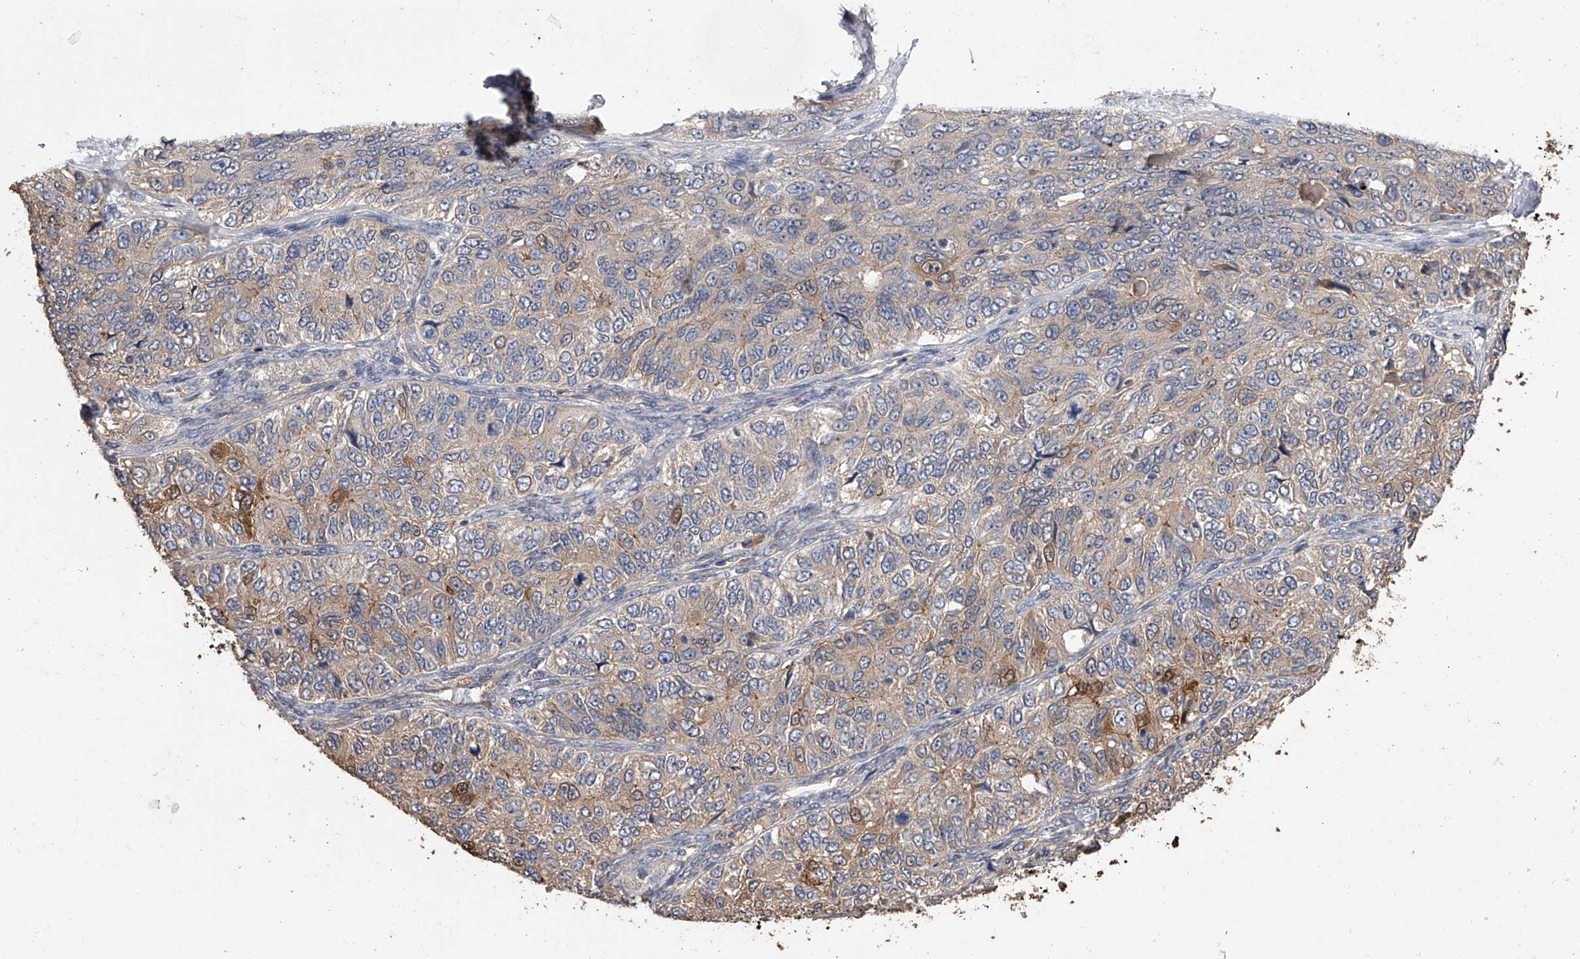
{"staining": {"intensity": "weak", "quantity": "25%-75%", "location": "cytoplasmic/membranous"}, "tissue": "ovarian cancer", "cell_type": "Tumor cells", "image_type": "cancer", "snomed": [{"axis": "morphology", "description": "Carcinoma, endometroid"}, {"axis": "topography", "description": "Ovary"}], "caption": "A low amount of weak cytoplasmic/membranous expression is appreciated in about 25%-75% of tumor cells in ovarian cancer (endometroid carcinoma) tissue. (DAB = brown stain, brightfield microscopy at high magnification).", "gene": "ZNF343", "patient": {"sex": "female", "age": 51}}